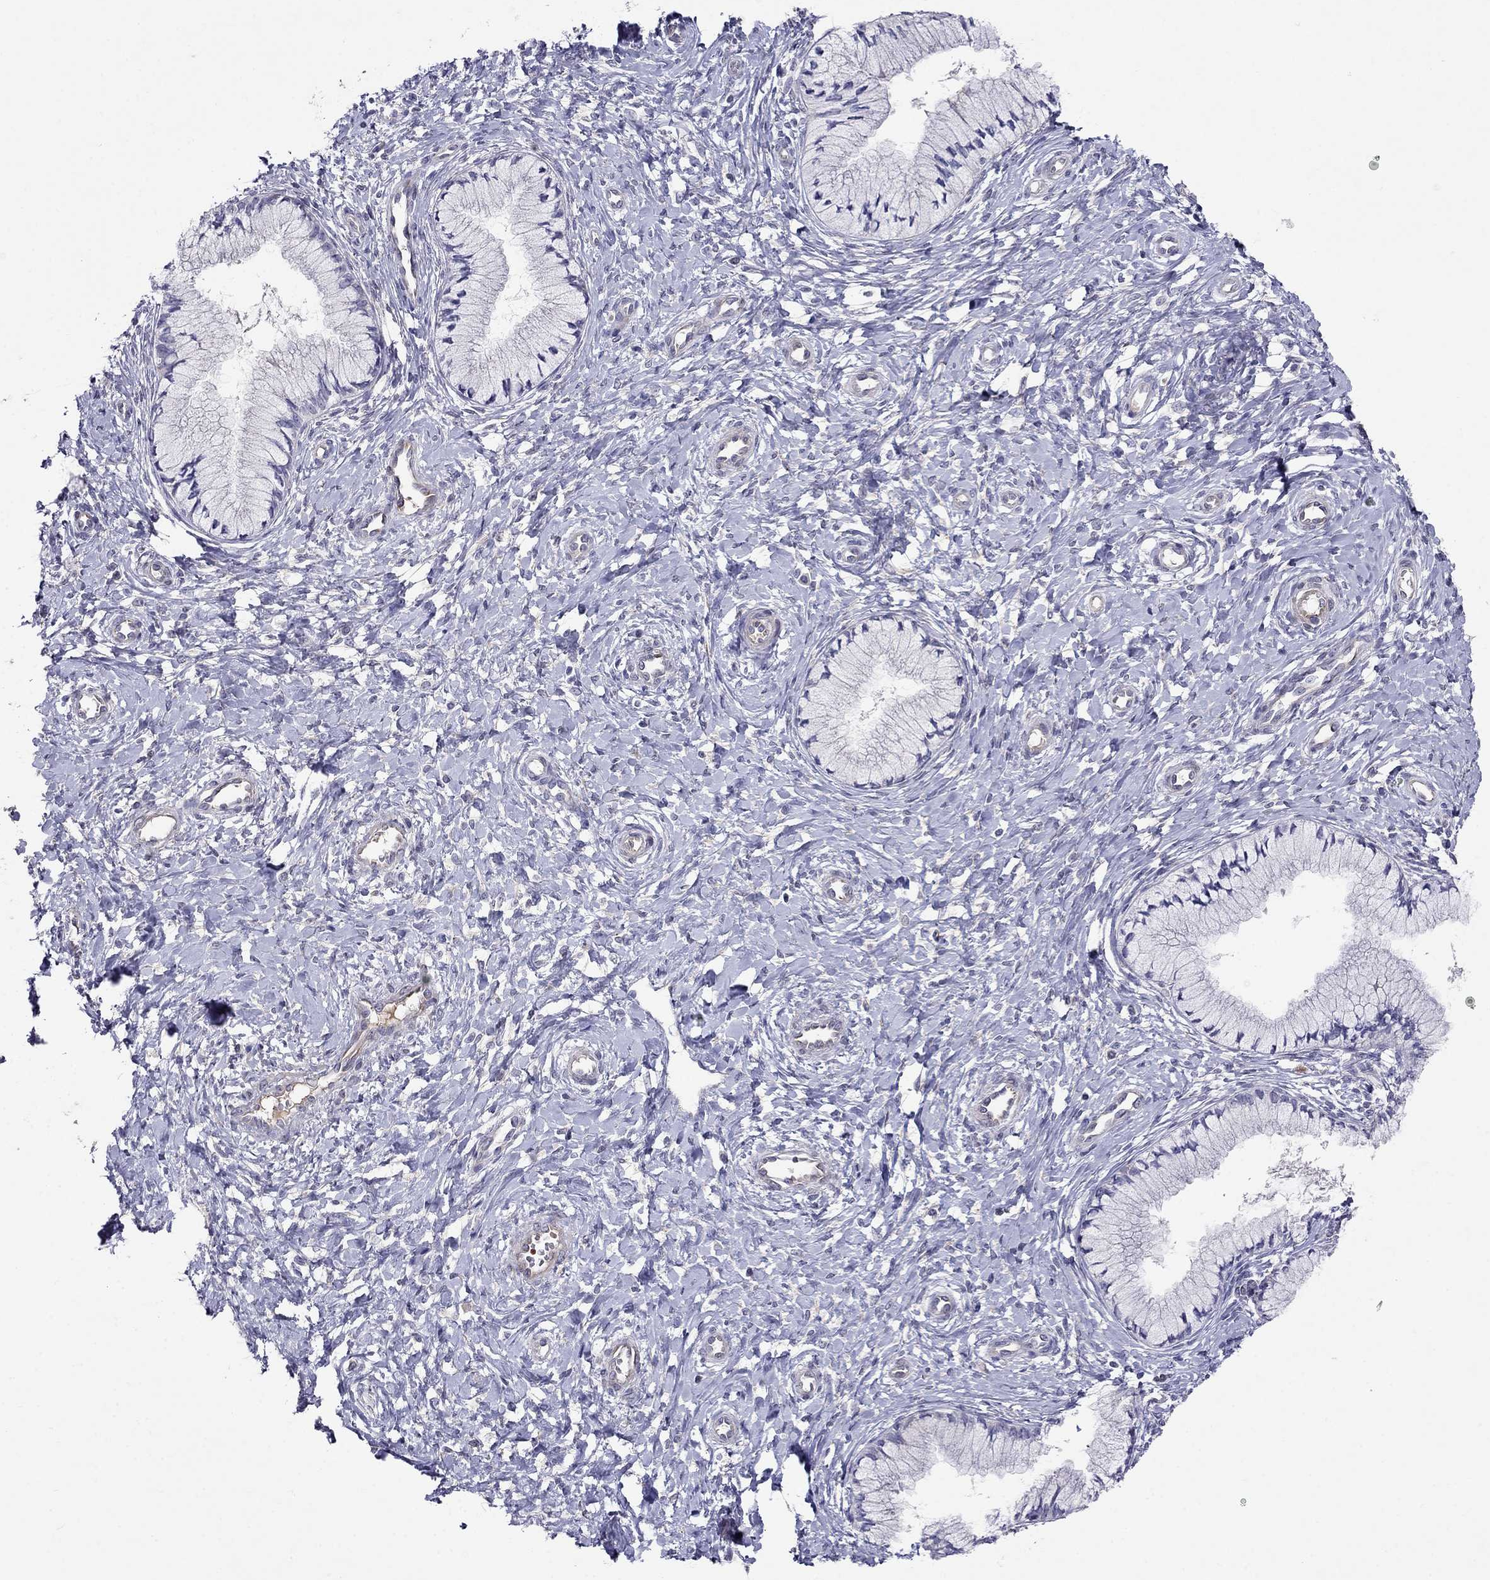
{"staining": {"intensity": "negative", "quantity": "none", "location": "none"}, "tissue": "cervix", "cell_type": "Glandular cells", "image_type": "normal", "snomed": [{"axis": "morphology", "description": "Normal tissue, NOS"}, {"axis": "topography", "description": "Cervix"}], "caption": "Cervix was stained to show a protein in brown. There is no significant staining in glandular cells. (Stains: DAB (3,3'-diaminobenzidine) immunohistochemistry (IHC) with hematoxylin counter stain, Microscopy: brightfield microscopy at high magnification).", "gene": "SPINT4", "patient": {"sex": "female", "age": 37}}